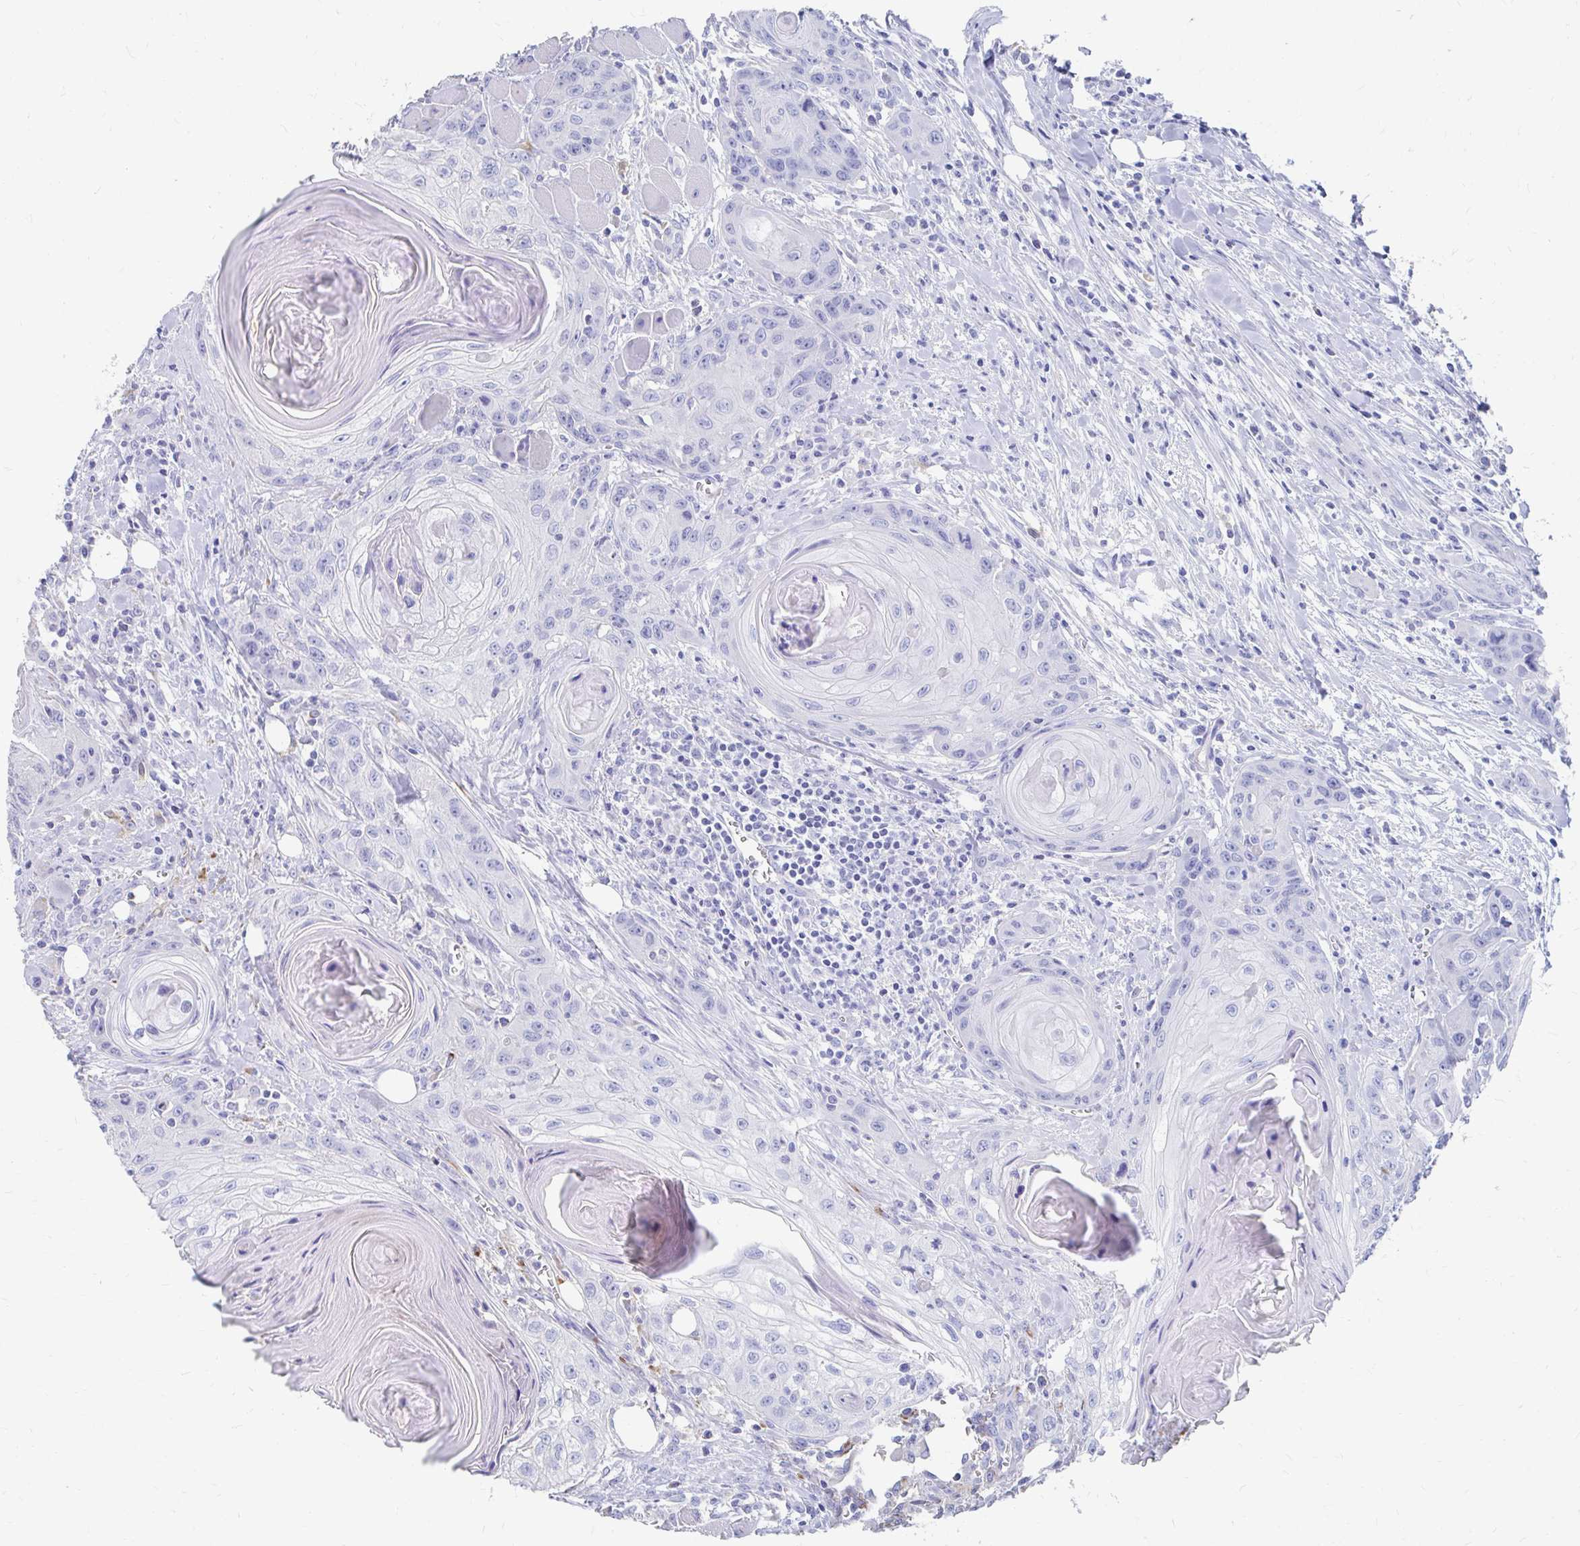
{"staining": {"intensity": "negative", "quantity": "none", "location": "none"}, "tissue": "head and neck cancer", "cell_type": "Tumor cells", "image_type": "cancer", "snomed": [{"axis": "morphology", "description": "Squamous cell carcinoma, NOS"}, {"axis": "topography", "description": "Oral tissue"}, {"axis": "topography", "description": "Head-Neck"}], "caption": "An immunohistochemistry histopathology image of head and neck squamous cell carcinoma is shown. There is no staining in tumor cells of head and neck squamous cell carcinoma.", "gene": "LAMC3", "patient": {"sex": "male", "age": 58}}